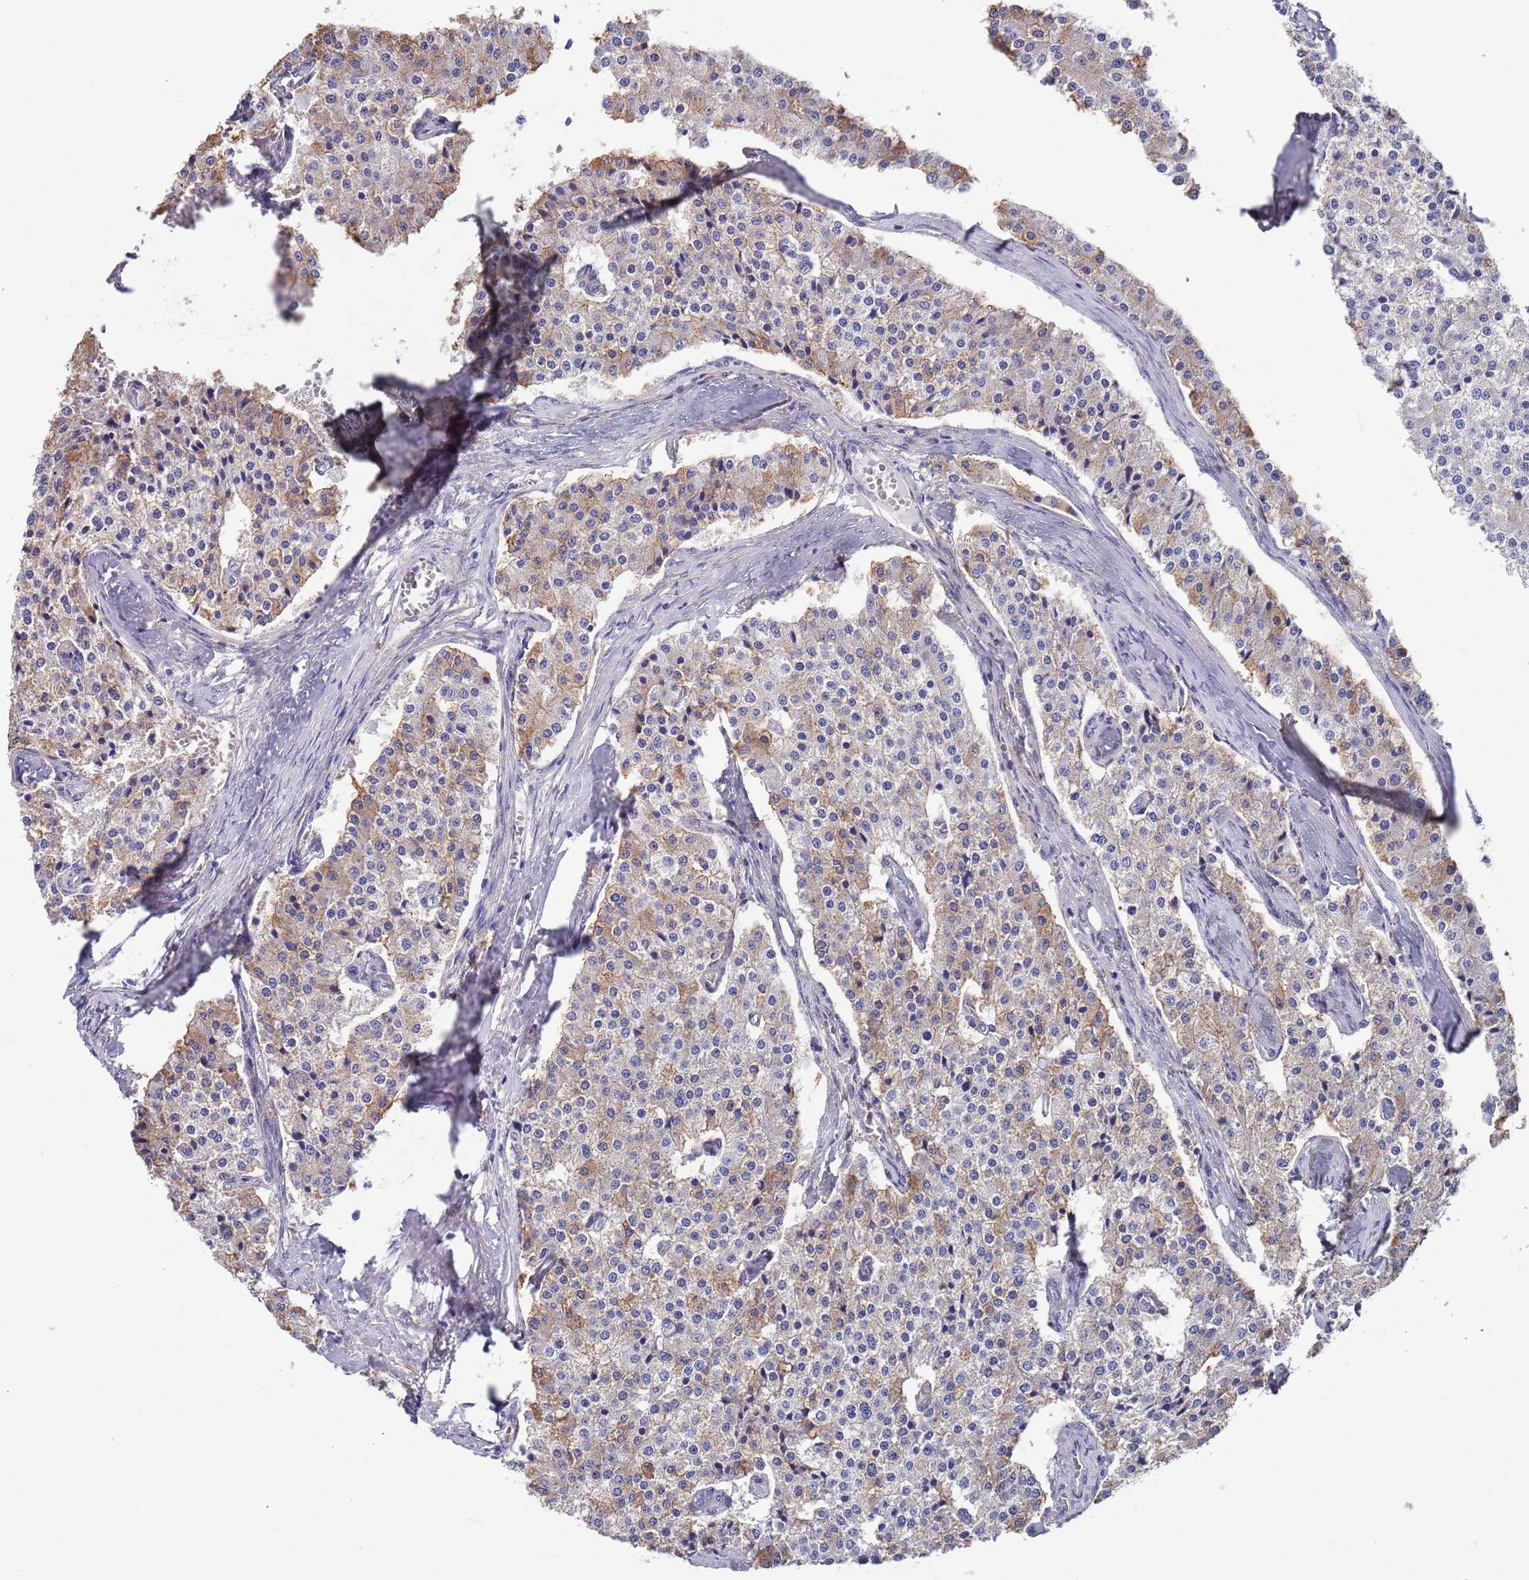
{"staining": {"intensity": "weak", "quantity": "25%-75%", "location": "cytoplasmic/membranous"}, "tissue": "carcinoid", "cell_type": "Tumor cells", "image_type": "cancer", "snomed": [{"axis": "morphology", "description": "Carcinoid, malignant, NOS"}, {"axis": "topography", "description": "Colon"}], "caption": "Human carcinoid (malignant) stained with a brown dye demonstrates weak cytoplasmic/membranous positive positivity in about 25%-75% of tumor cells.", "gene": "ANK2", "patient": {"sex": "female", "age": 52}}